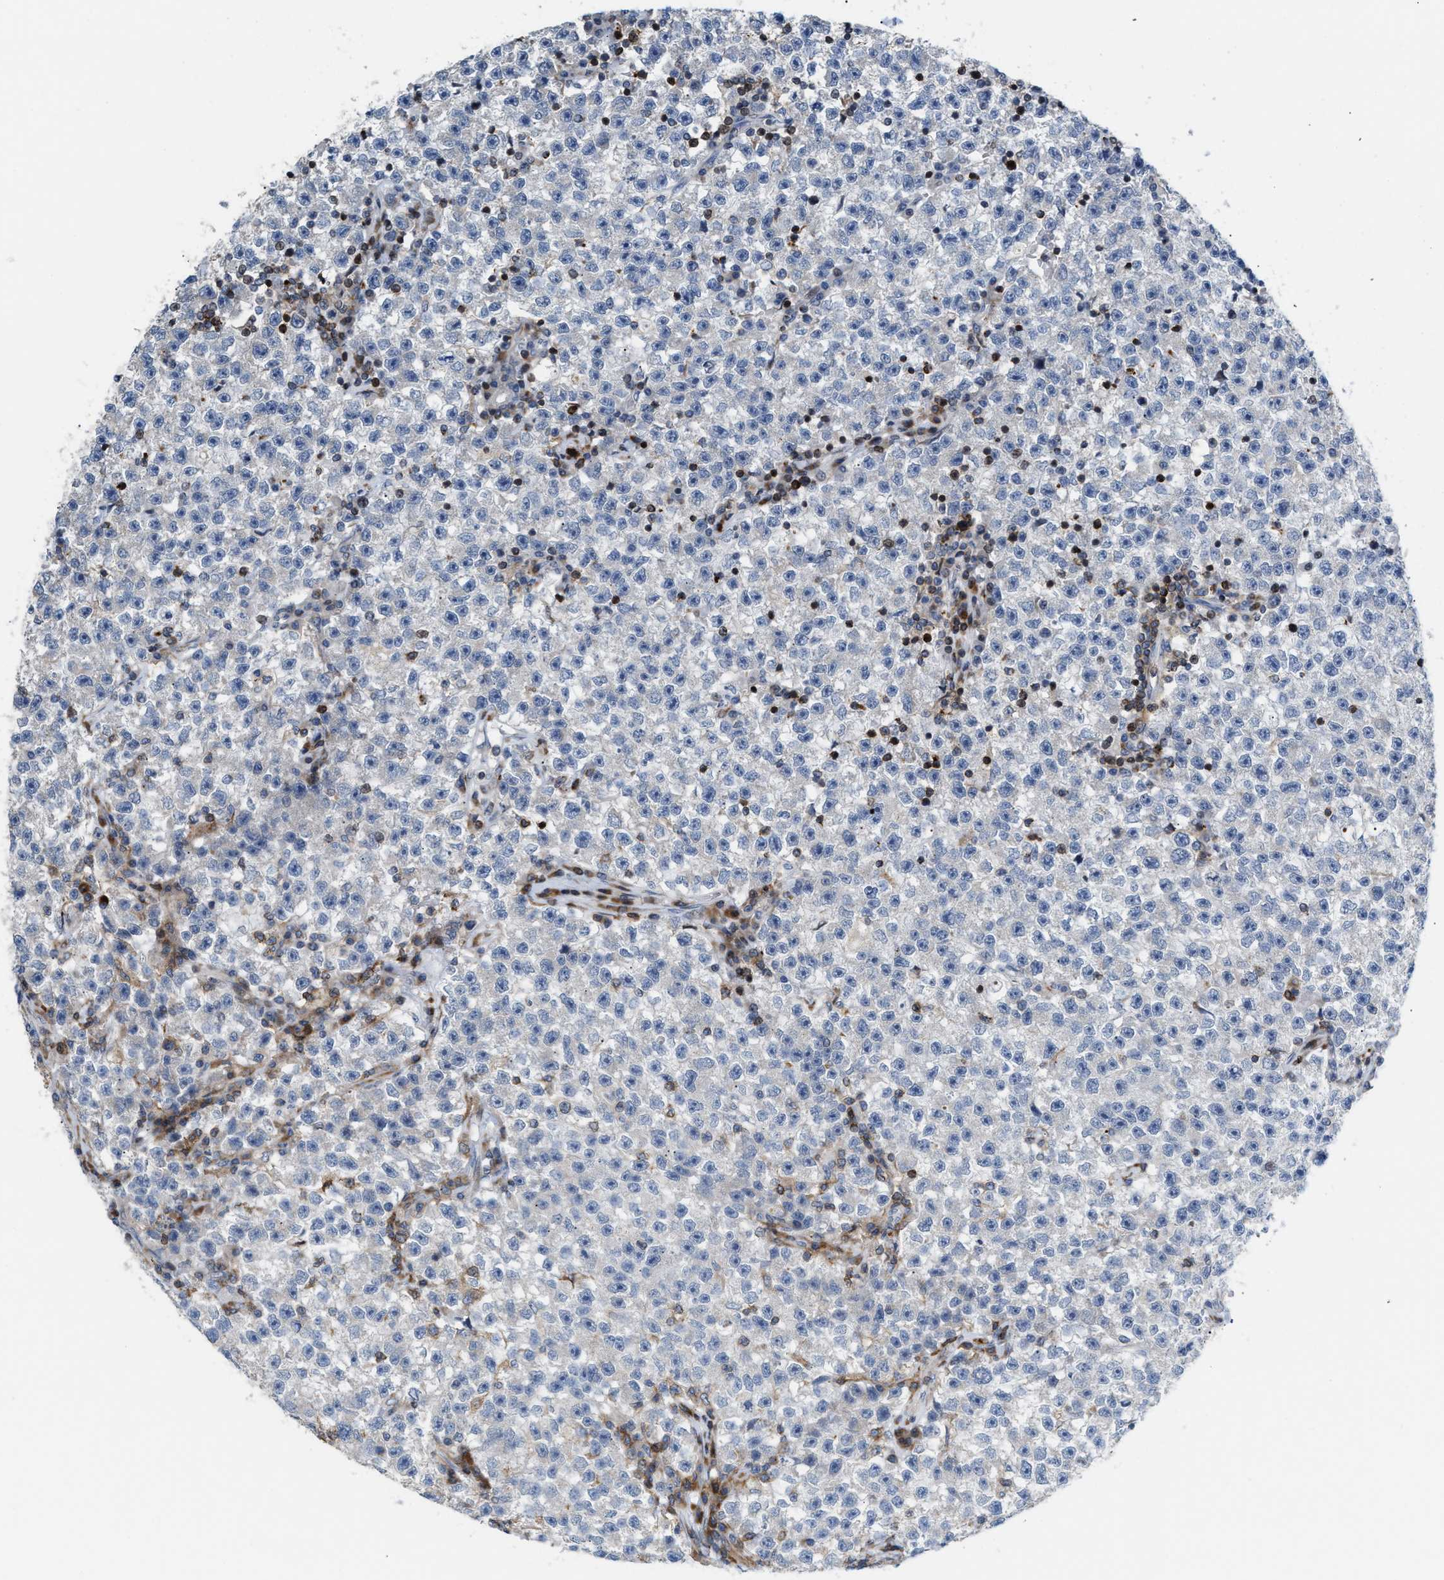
{"staining": {"intensity": "negative", "quantity": "none", "location": "none"}, "tissue": "testis cancer", "cell_type": "Tumor cells", "image_type": "cancer", "snomed": [{"axis": "morphology", "description": "Seminoma, NOS"}, {"axis": "topography", "description": "Testis"}], "caption": "The micrograph reveals no significant positivity in tumor cells of testis seminoma.", "gene": "ATP9A", "patient": {"sex": "male", "age": 22}}